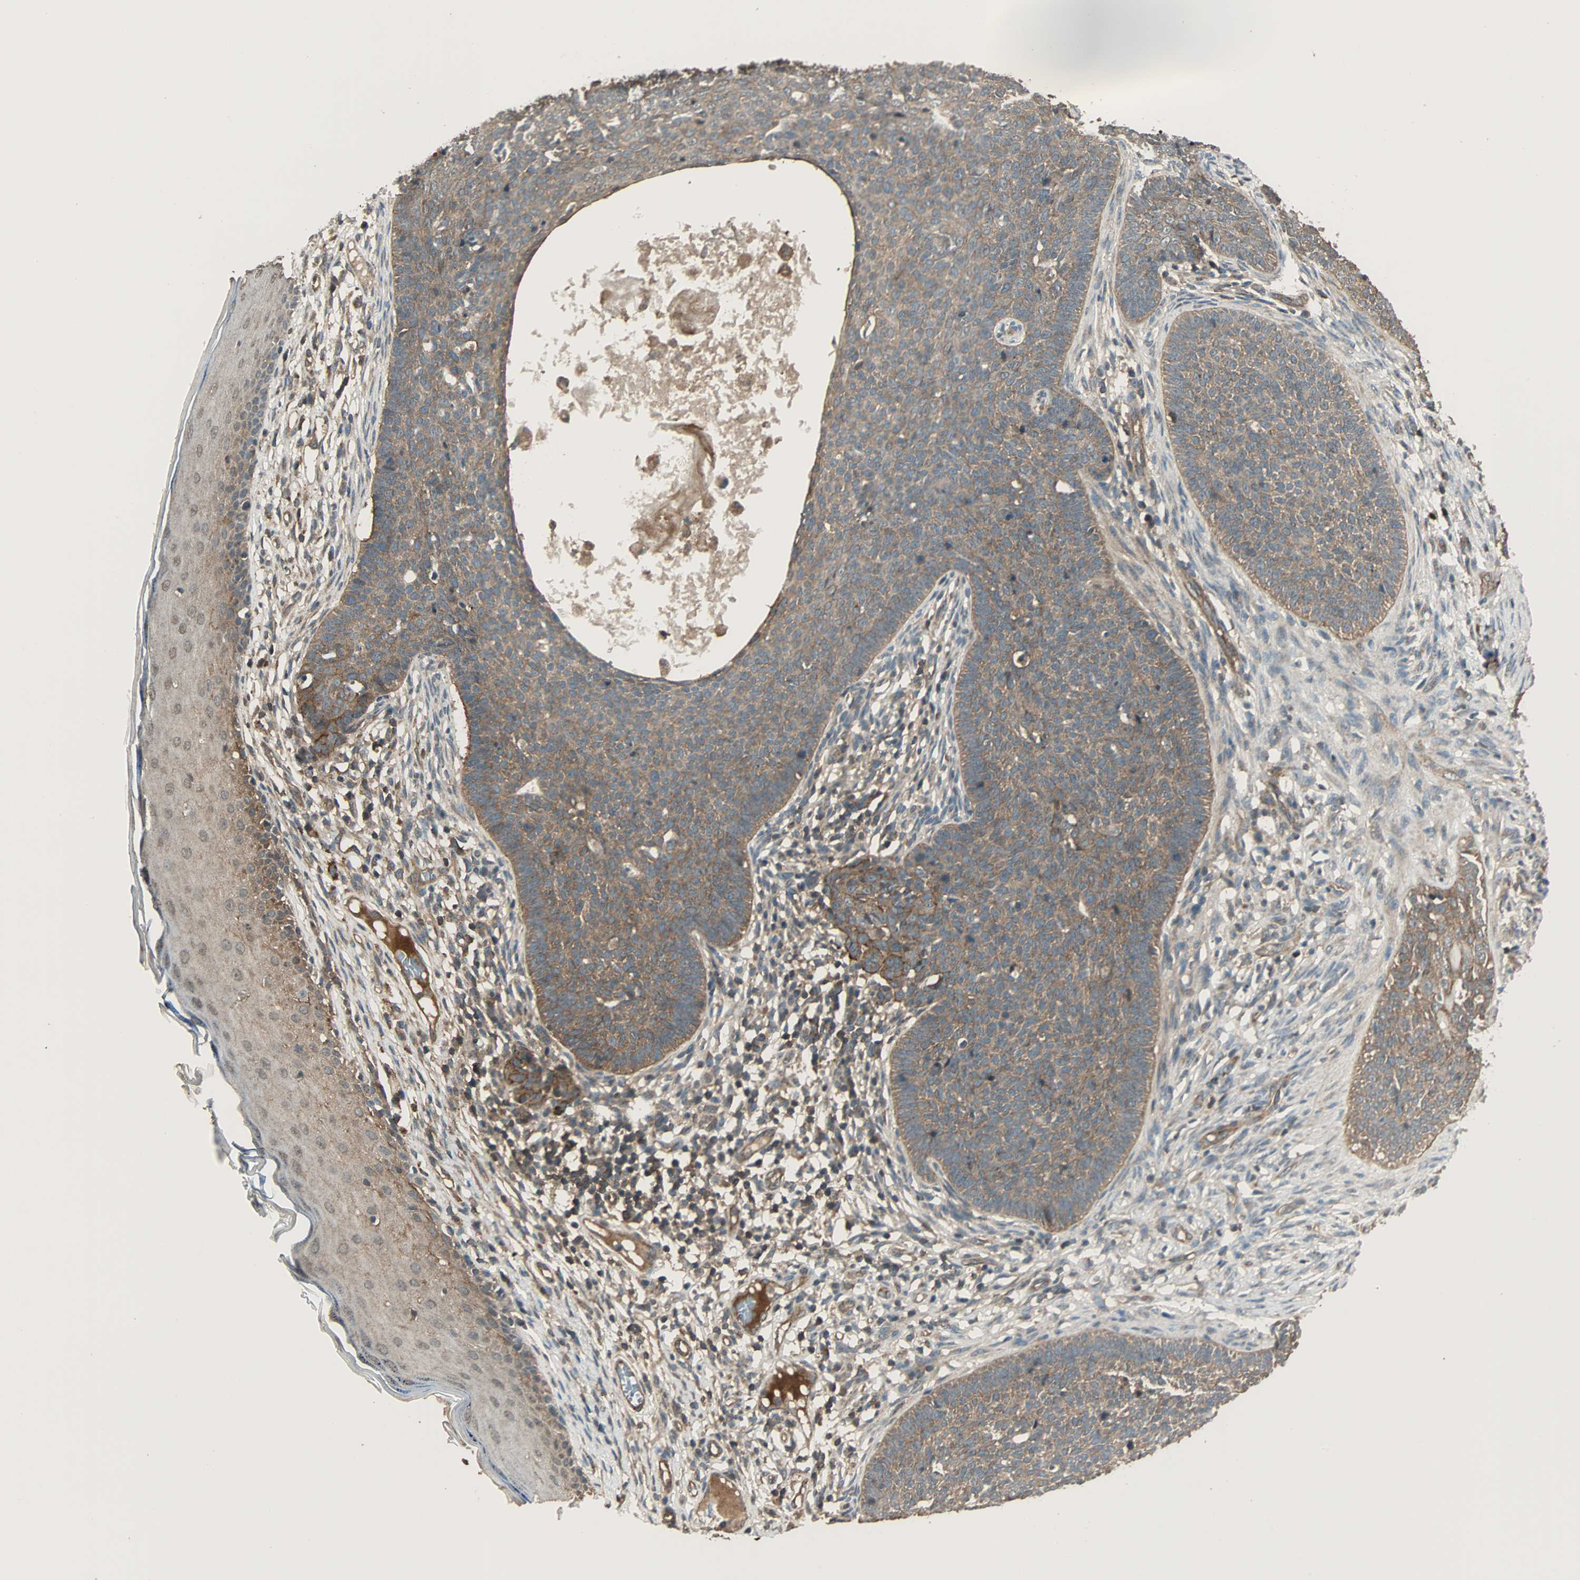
{"staining": {"intensity": "moderate", "quantity": ">75%", "location": "cytoplasmic/membranous"}, "tissue": "skin cancer", "cell_type": "Tumor cells", "image_type": "cancer", "snomed": [{"axis": "morphology", "description": "Normal tissue, NOS"}, {"axis": "morphology", "description": "Basal cell carcinoma"}, {"axis": "topography", "description": "Skin"}], "caption": "Brown immunohistochemical staining in human basal cell carcinoma (skin) exhibits moderate cytoplasmic/membranous staining in approximately >75% of tumor cells. The protein of interest is shown in brown color, while the nuclei are stained blue.", "gene": "MAP3K21", "patient": {"sex": "male", "age": 87}}